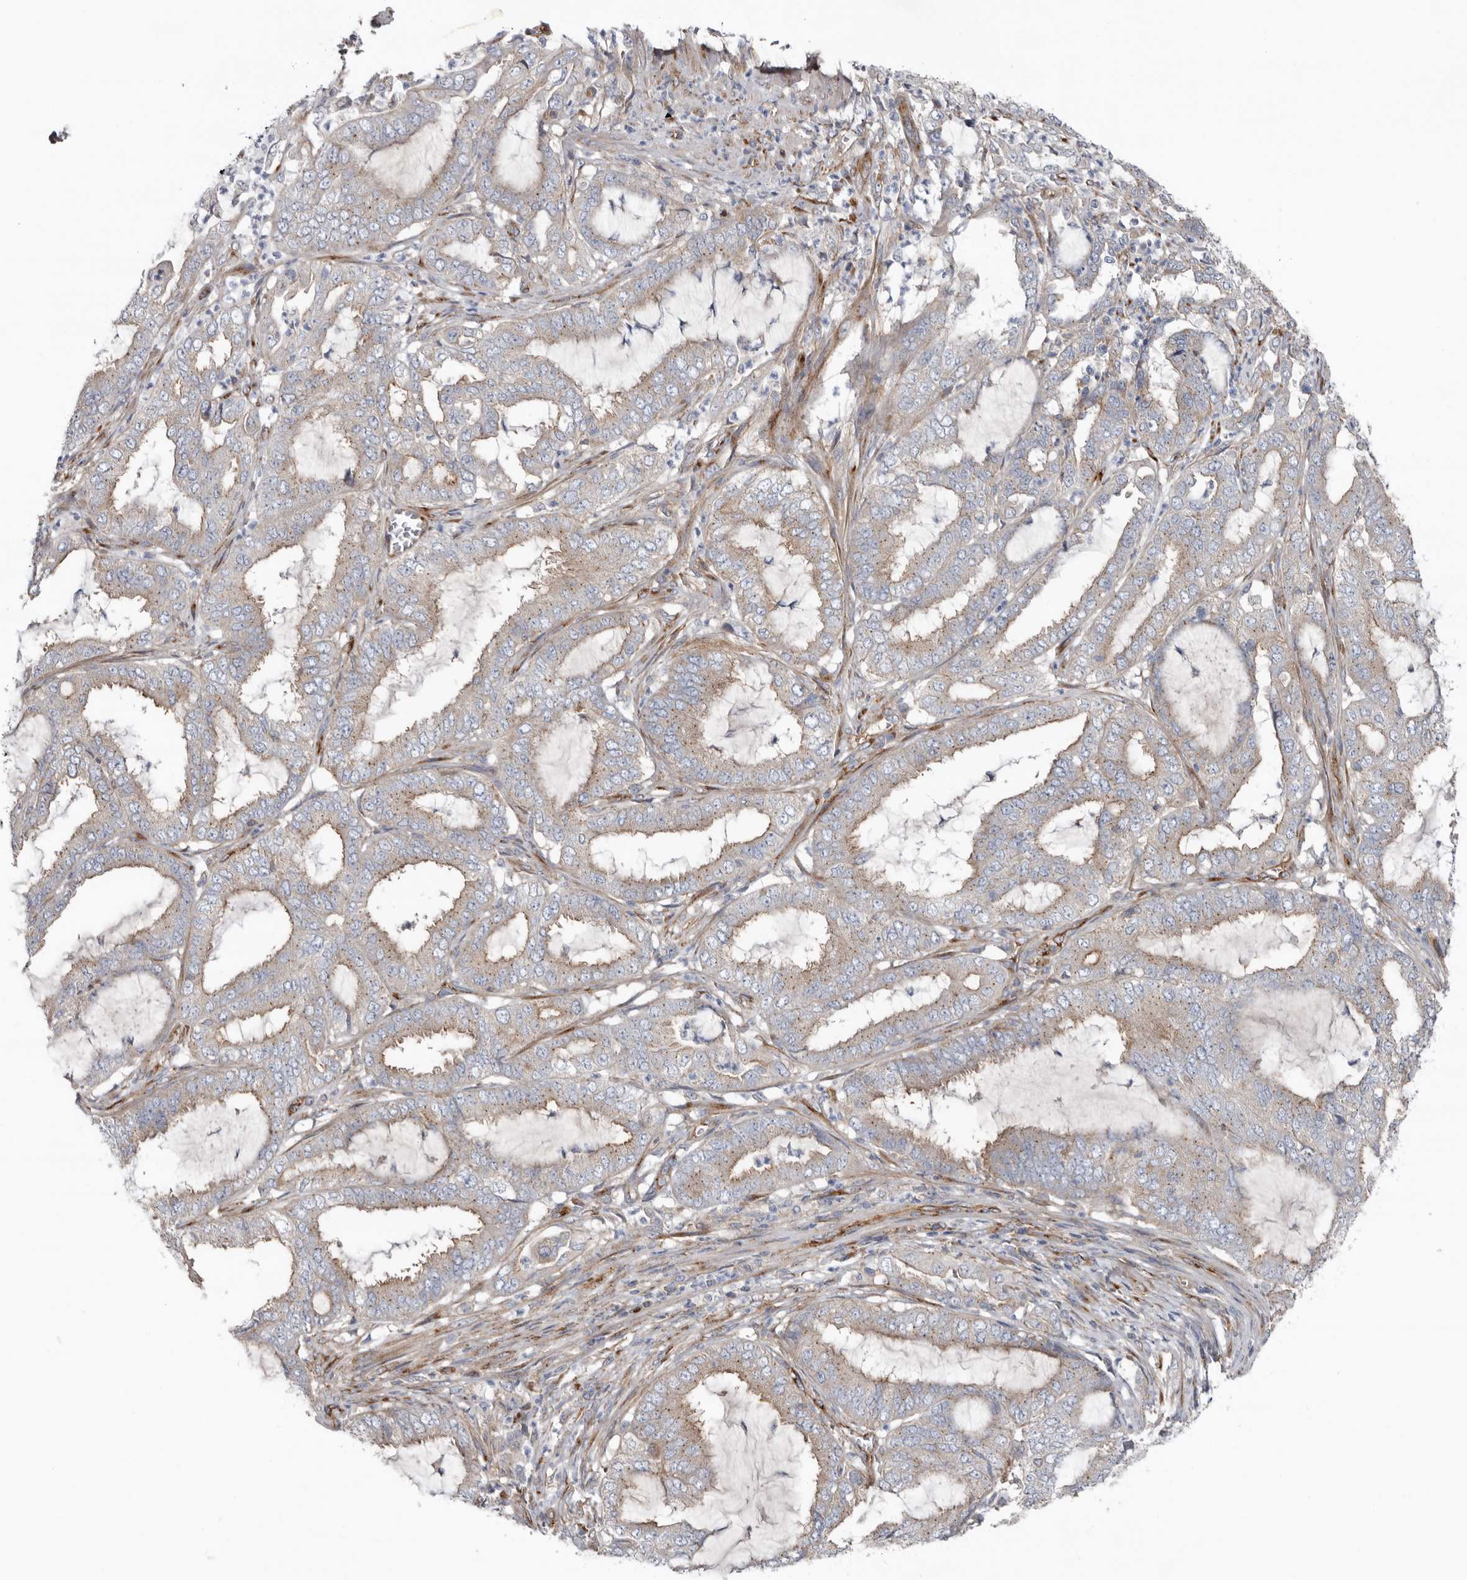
{"staining": {"intensity": "weak", "quantity": ">75%", "location": "cytoplasmic/membranous"}, "tissue": "endometrial cancer", "cell_type": "Tumor cells", "image_type": "cancer", "snomed": [{"axis": "morphology", "description": "Adenocarcinoma, NOS"}, {"axis": "topography", "description": "Endometrium"}], "caption": "IHC of endometrial cancer (adenocarcinoma) exhibits low levels of weak cytoplasmic/membranous positivity in approximately >75% of tumor cells. (brown staining indicates protein expression, while blue staining denotes nuclei).", "gene": "LUZP1", "patient": {"sex": "female", "age": 51}}